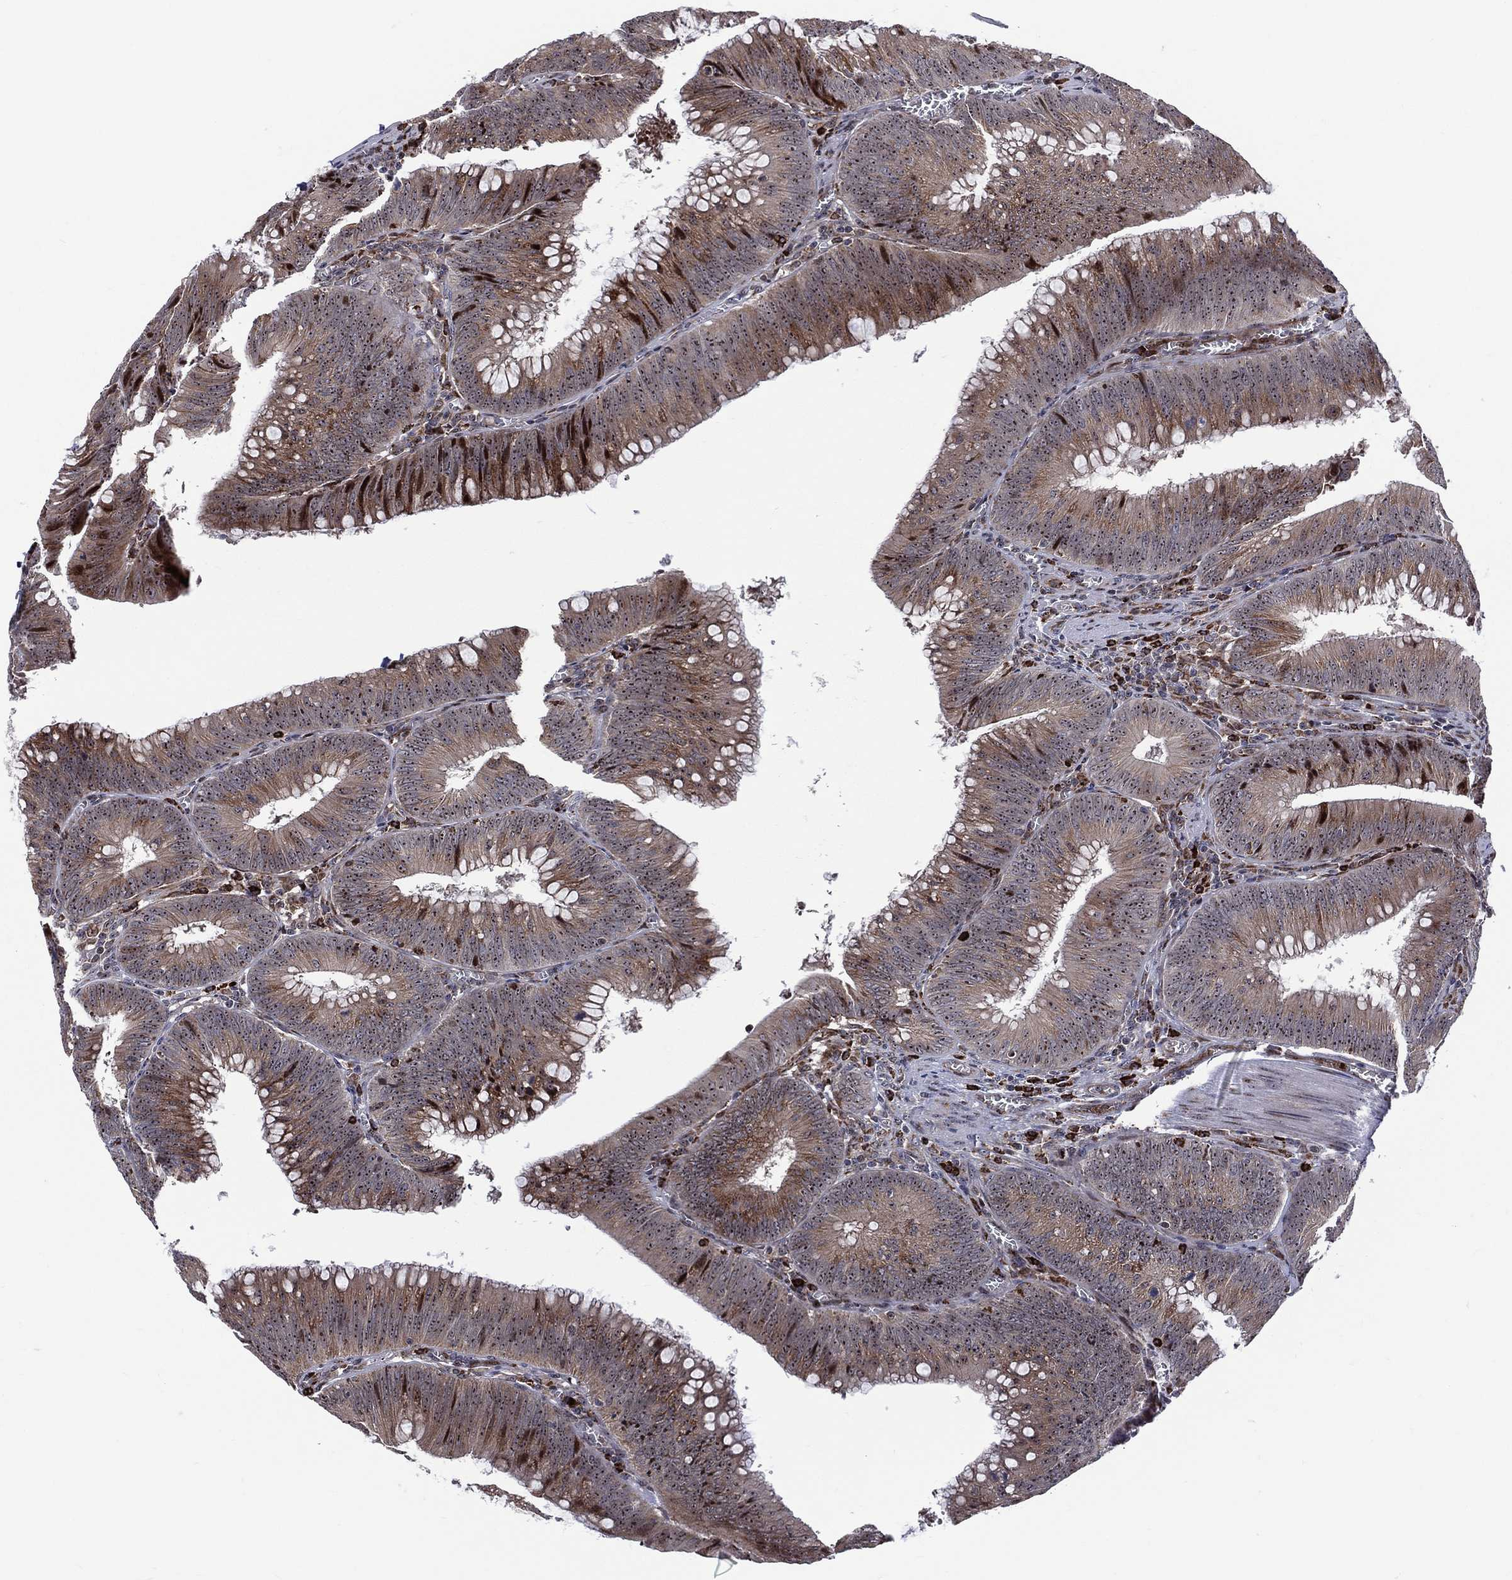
{"staining": {"intensity": "strong", "quantity": "25%-75%", "location": "cytoplasmic/membranous,nuclear"}, "tissue": "colorectal cancer", "cell_type": "Tumor cells", "image_type": "cancer", "snomed": [{"axis": "morphology", "description": "Adenocarcinoma, NOS"}, {"axis": "topography", "description": "Rectum"}], "caption": "The micrograph displays staining of colorectal cancer (adenocarcinoma), revealing strong cytoplasmic/membranous and nuclear protein staining (brown color) within tumor cells. (IHC, brightfield microscopy, high magnification).", "gene": "VHL", "patient": {"sex": "female", "age": 72}}